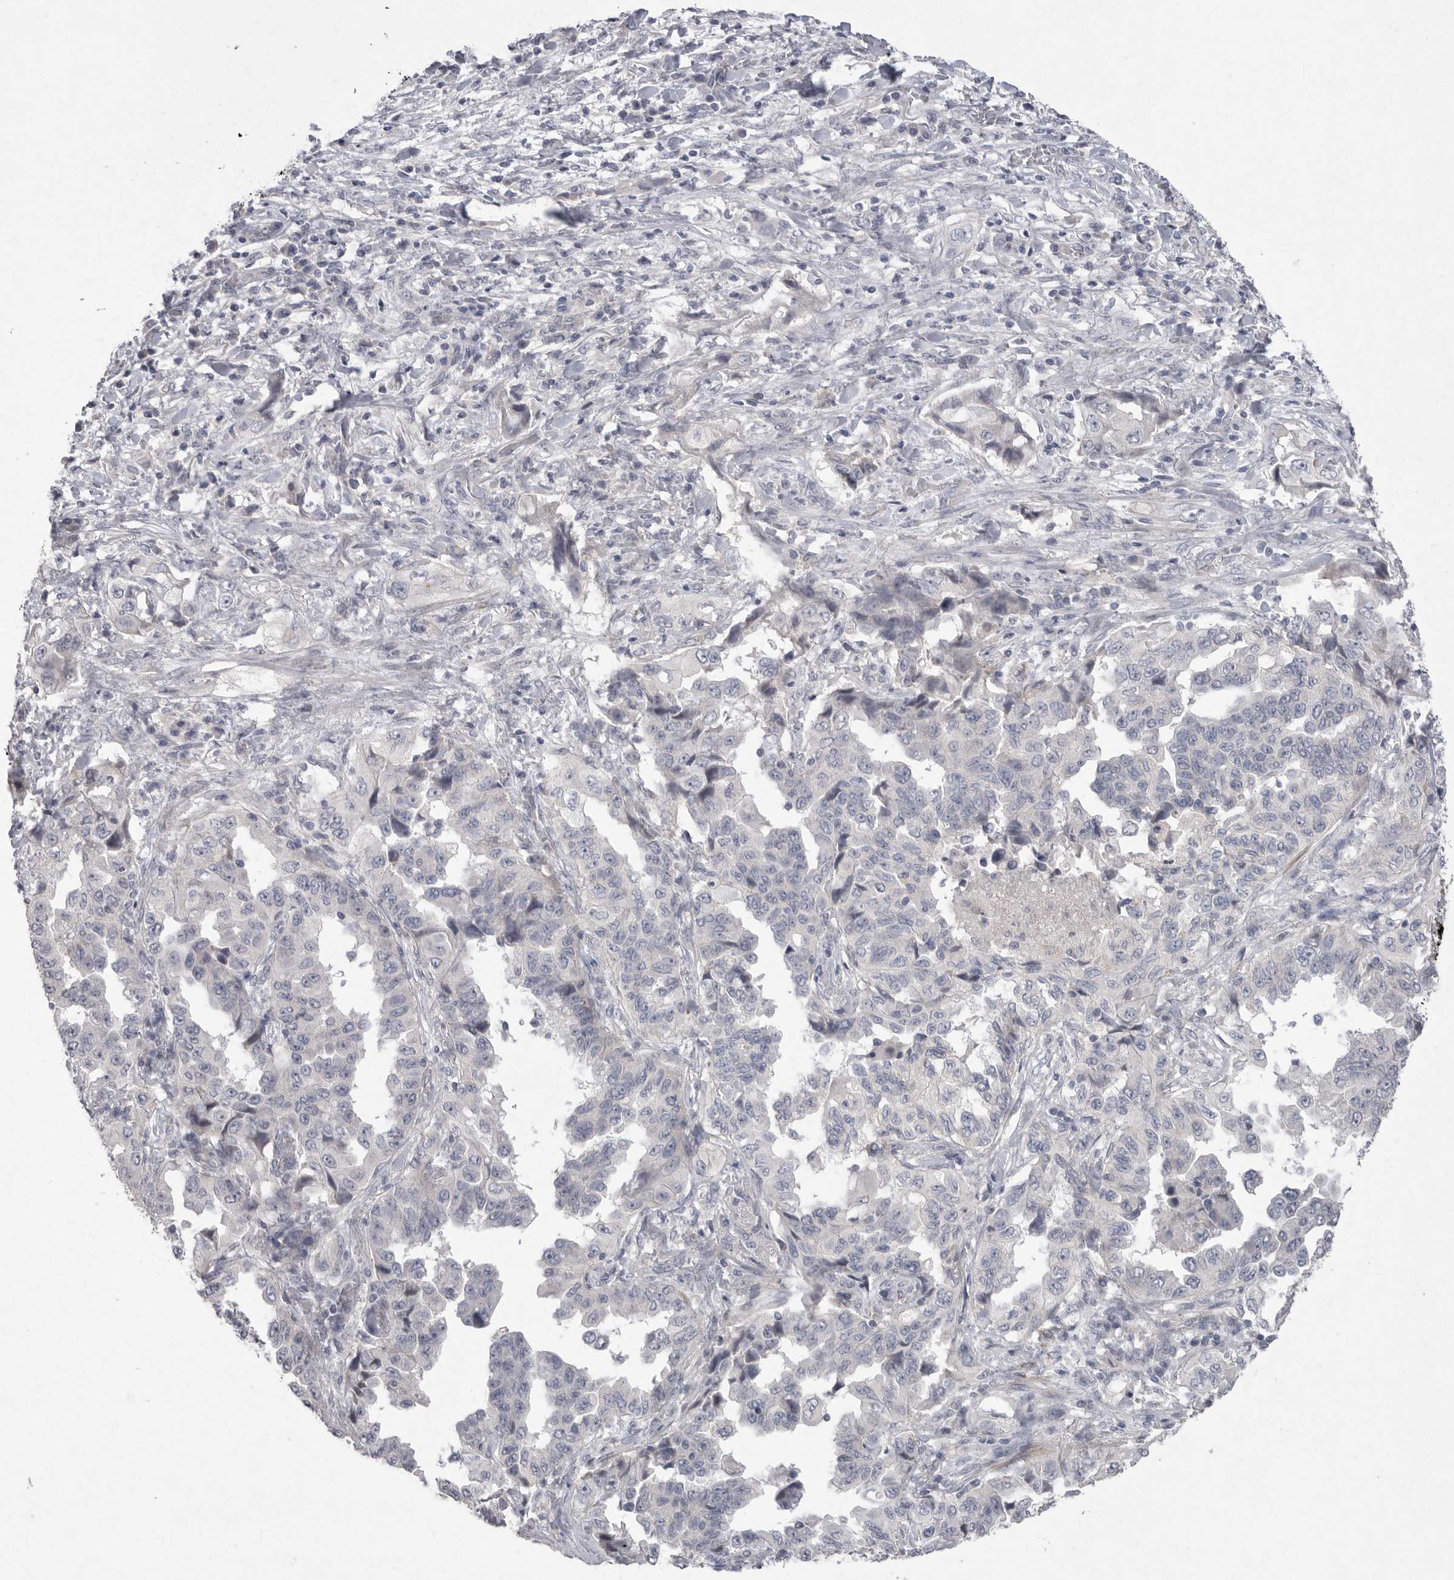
{"staining": {"intensity": "negative", "quantity": "none", "location": "none"}, "tissue": "lung cancer", "cell_type": "Tumor cells", "image_type": "cancer", "snomed": [{"axis": "morphology", "description": "Adenocarcinoma, NOS"}, {"axis": "topography", "description": "Lung"}], "caption": "Human lung adenocarcinoma stained for a protein using immunohistochemistry (IHC) exhibits no staining in tumor cells.", "gene": "VANGL2", "patient": {"sex": "female", "age": 51}}